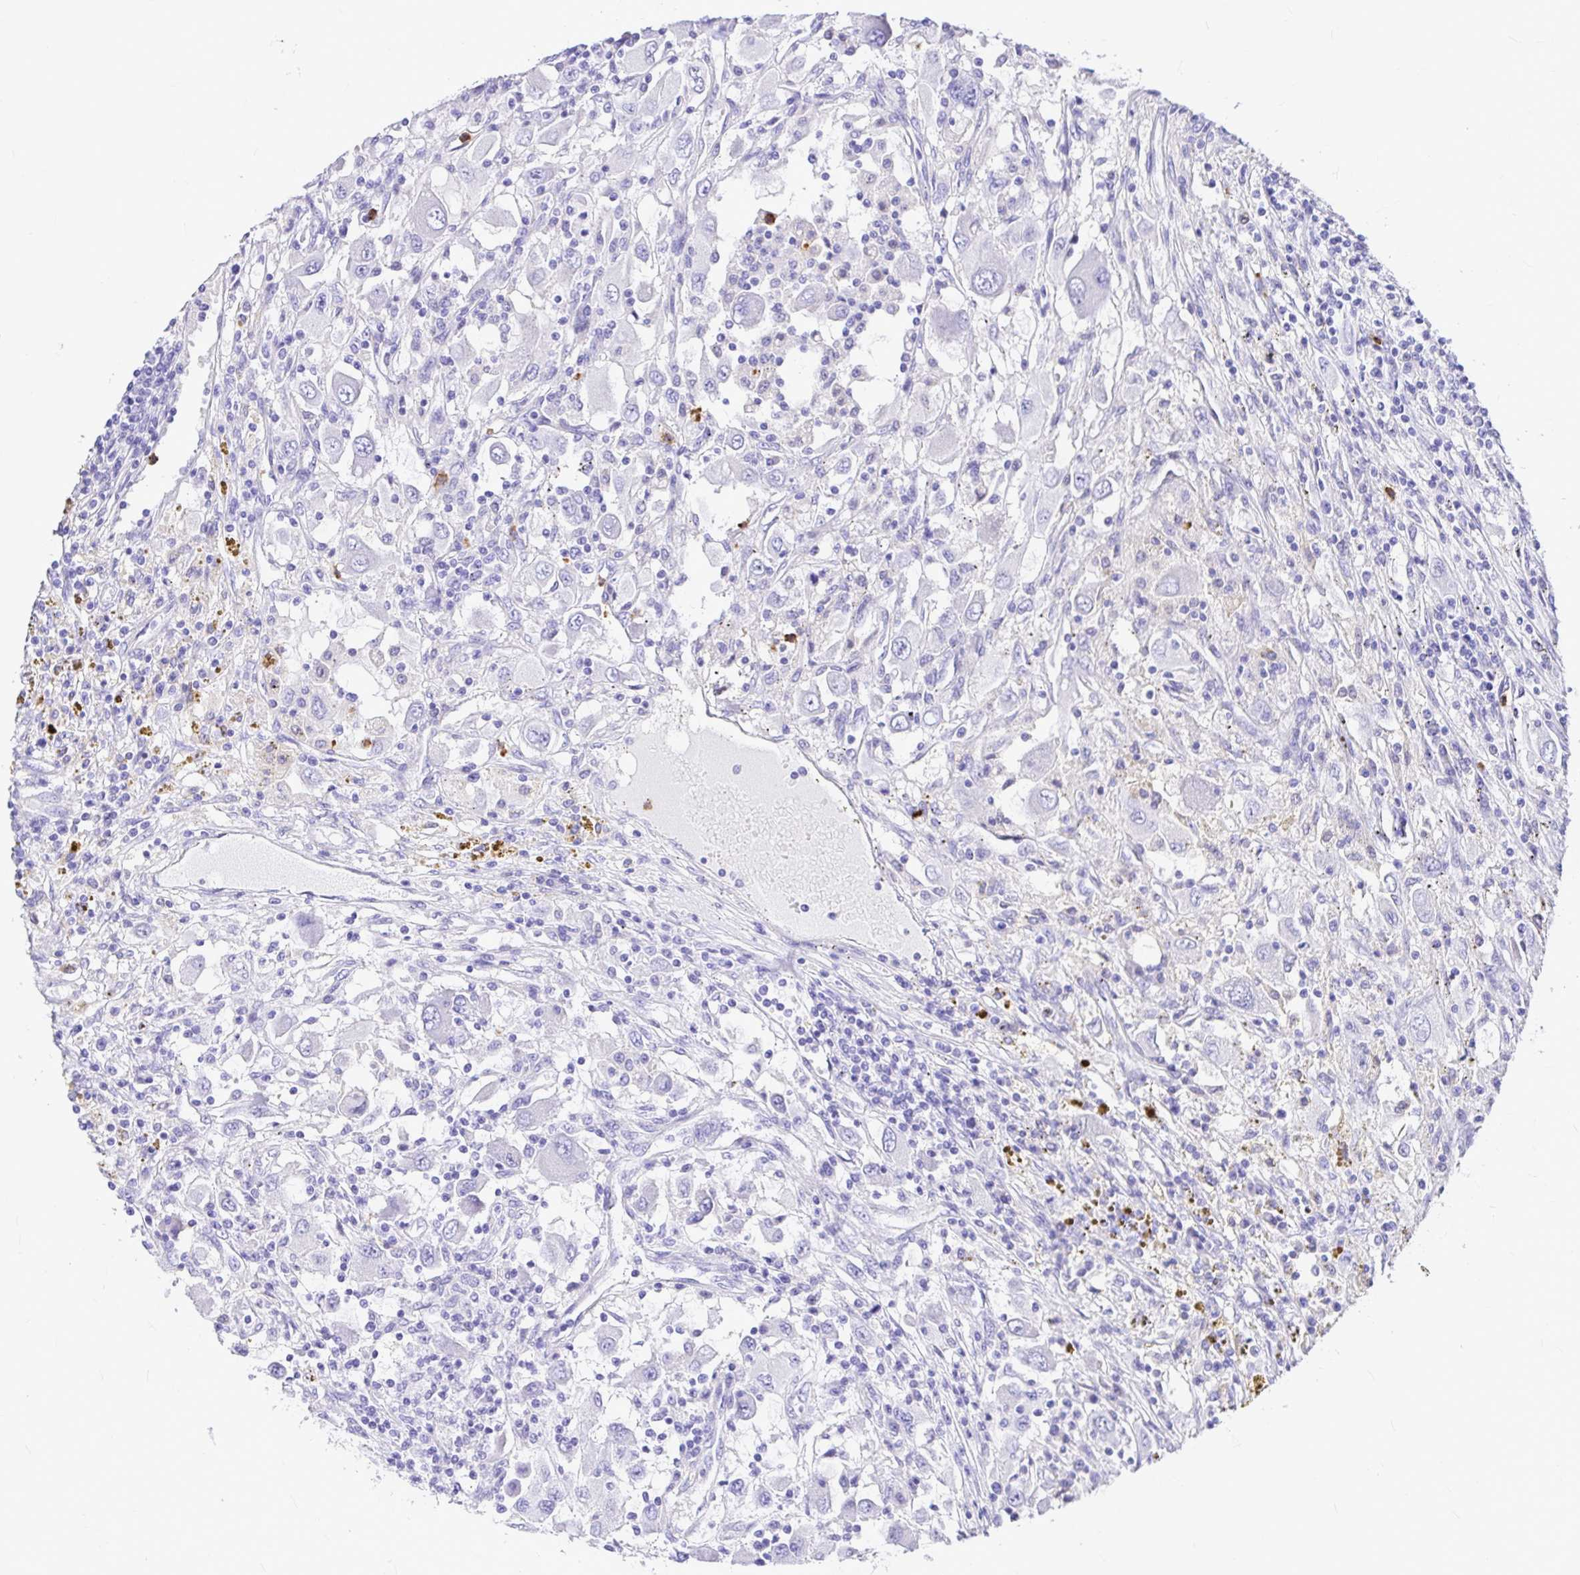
{"staining": {"intensity": "negative", "quantity": "none", "location": "none"}, "tissue": "renal cancer", "cell_type": "Tumor cells", "image_type": "cancer", "snomed": [{"axis": "morphology", "description": "Adenocarcinoma, NOS"}, {"axis": "topography", "description": "Kidney"}], "caption": "Tumor cells show no significant positivity in renal adenocarcinoma.", "gene": "CLEC1B", "patient": {"sex": "female", "age": 67}}